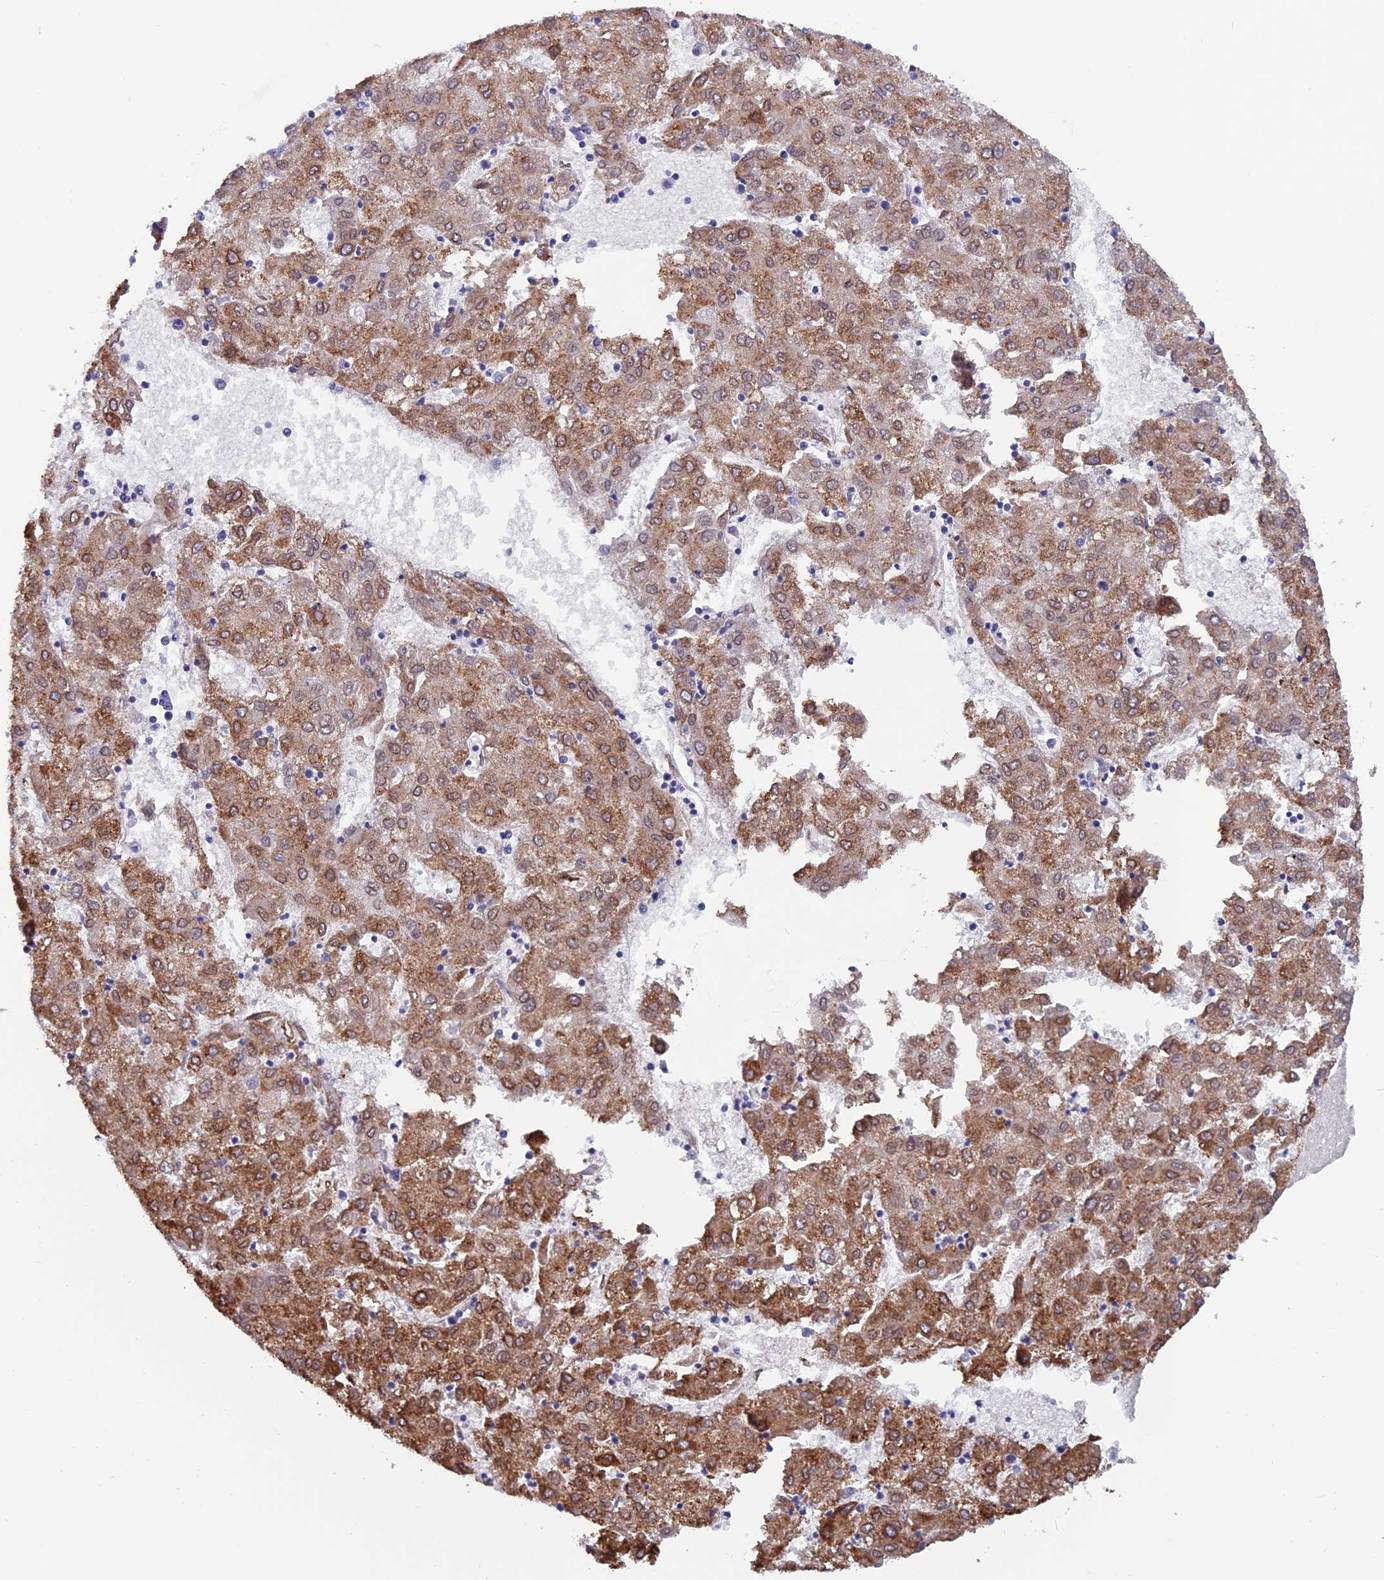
{"staining": {"intensity": "moderate", "quantity": ">75%", "location": "cytoplasmic/membranous,nuclear"}, "tissue": "liver cancer", "cell_type": "Tumor cells", "image_type": "cancer", "snomed": [{"axis": "morphology", "description": "Carcinoma, Hepatocellular, NOS"}, {"axis": "topography", "description": "Liver"}], "caption": "The micrograph displays staining of liver cancer (hepatocellular carcinoma), revealing moderate cytoplasmic/membranous and nuclear protein staining (brown color) within tumor cells.", "gene": "TMPRSS7", "patient": {"sex": "male", "age": 72}}